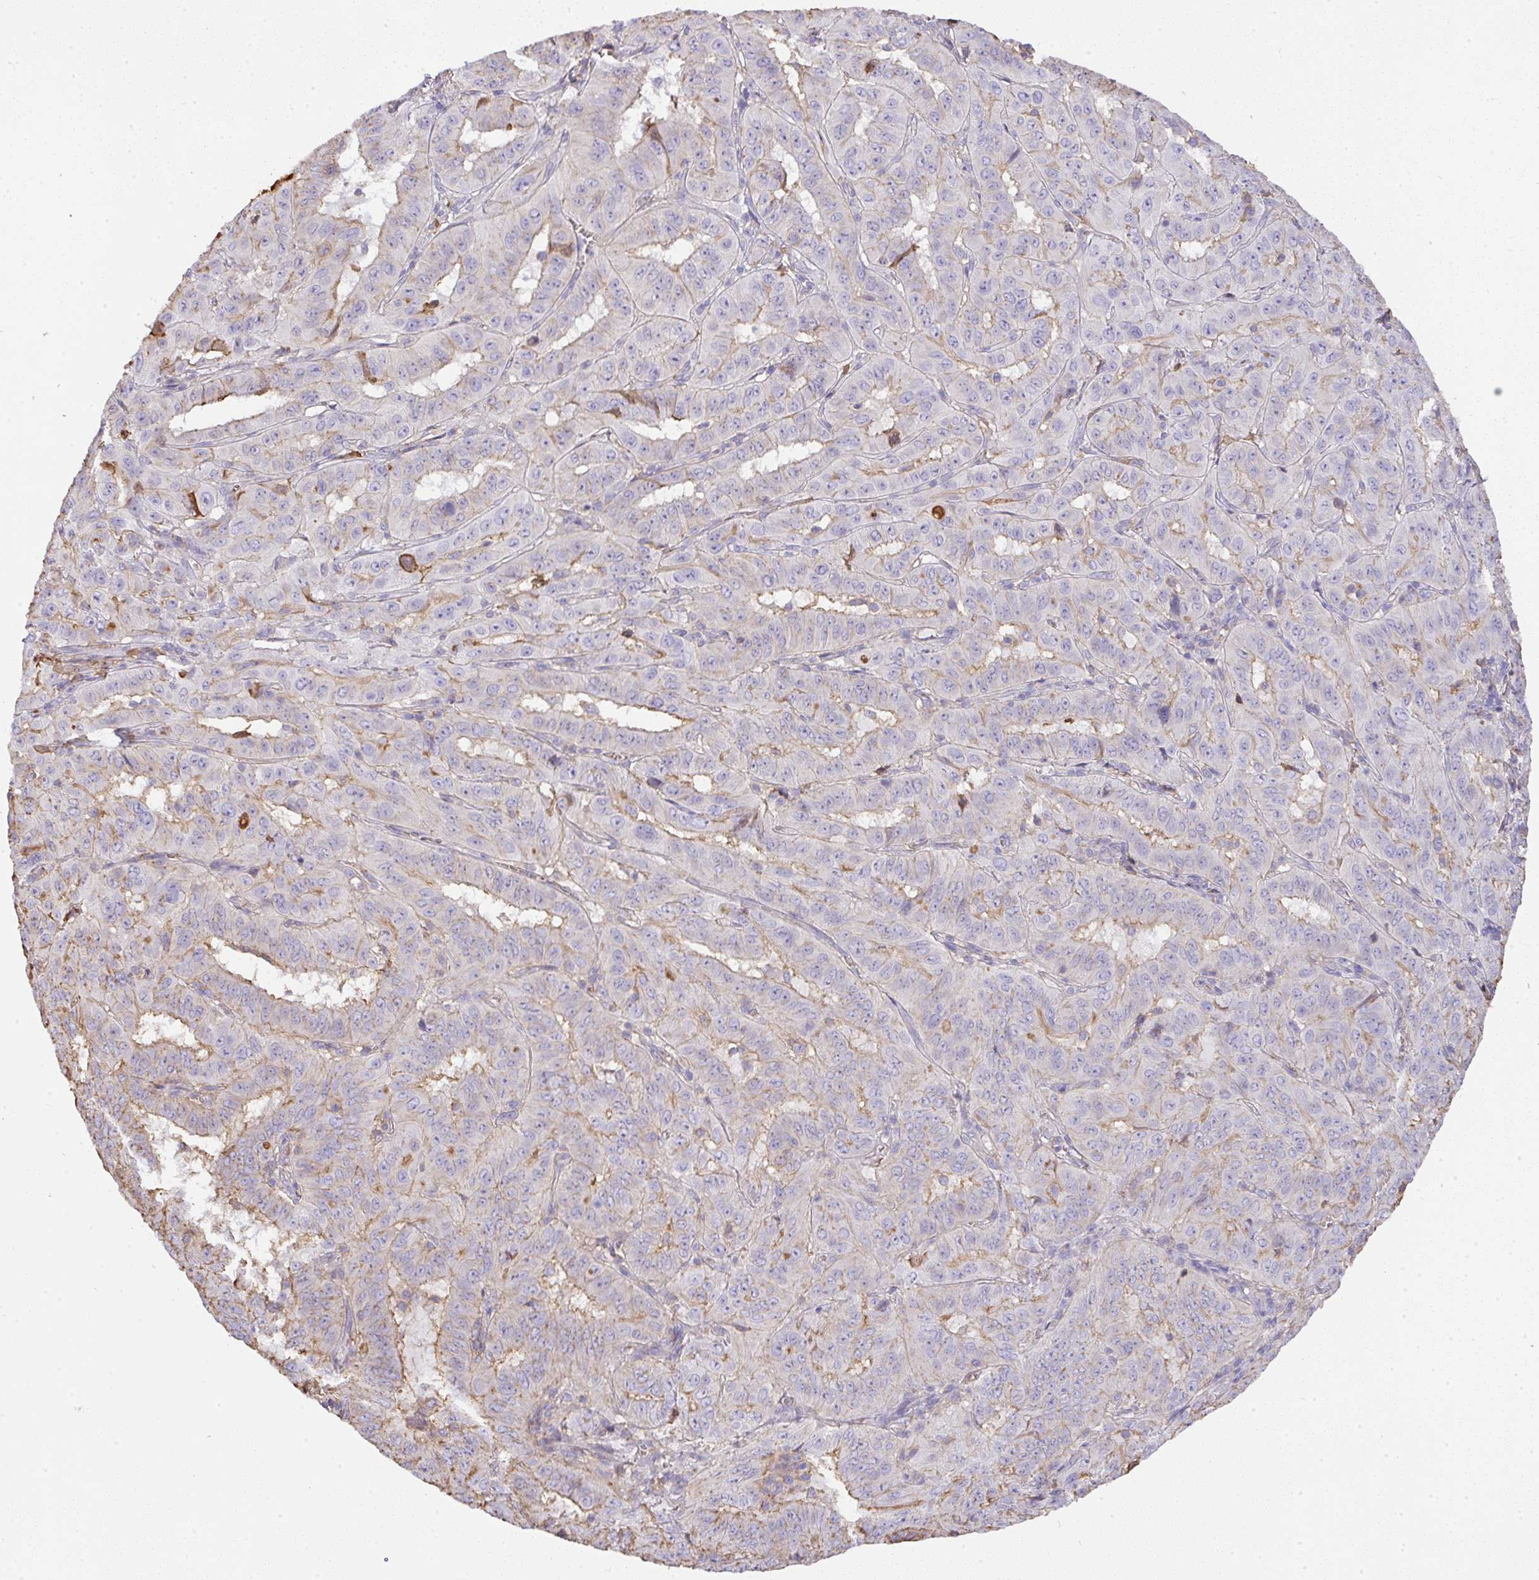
{"staining": {"intensity": "weak", "quantity": "25%-75%", "location": "cytoplasmic/membranous"}, "tissue": "pancreatic cancer", "cell_type": "Tumor cells", "image_type": "cancer", "snomed": [{"axis": "morphology", "description": "Adenocarcinoma, NOS"}, {"axis": "topography", "description": "Pancreas"}], "caption": "Immunohistochemistry of pancreatic cancer (adenocarcinoma) exhibits low levels of weak cytoplasmic/membranous expression in about 25%-75% of tumor cells.", "gene": "SMYD5", "patient": {"sex": "male", "age": 63}}